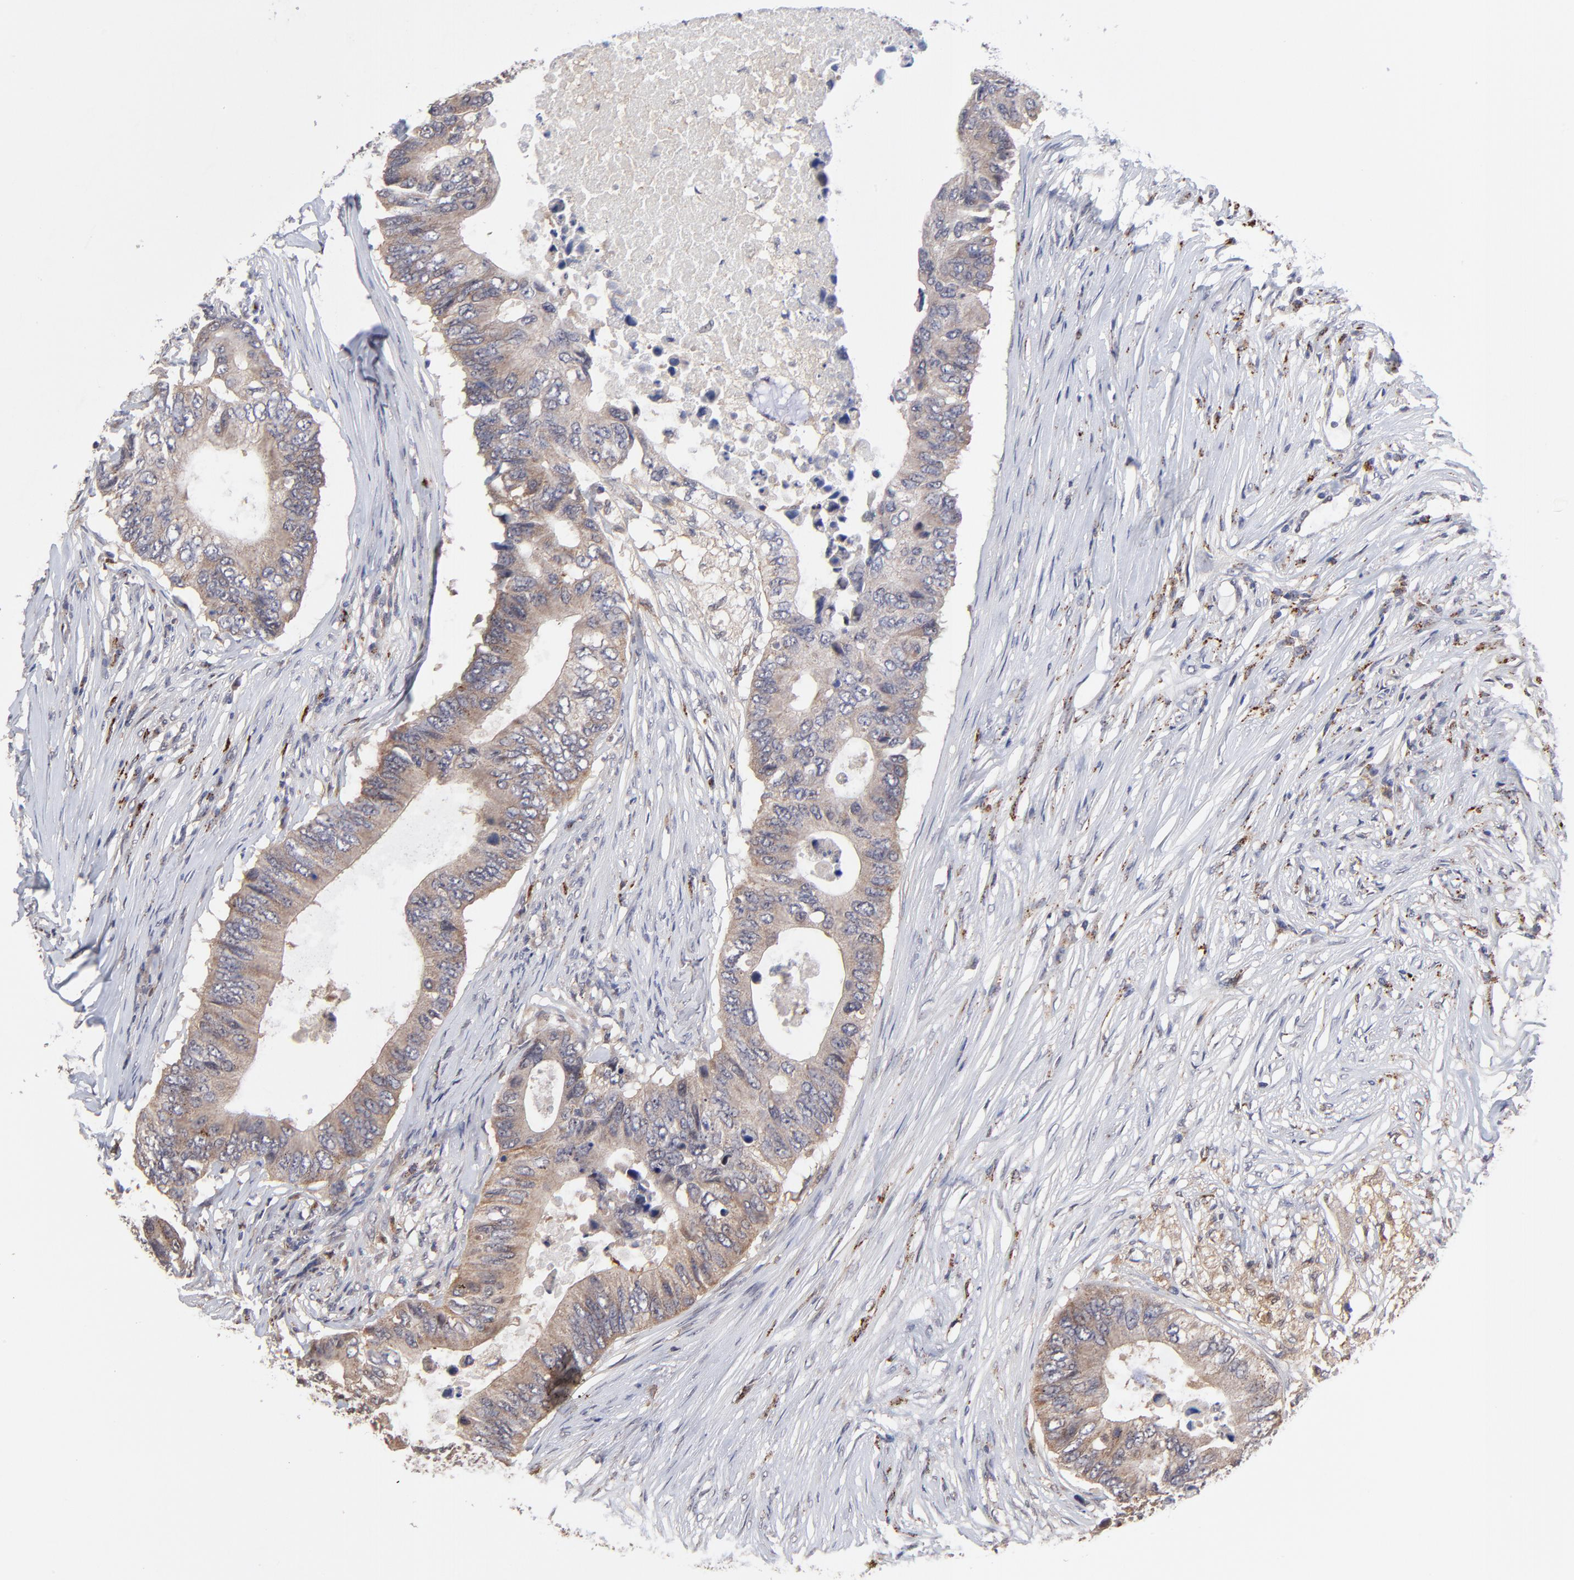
{"staining": {"intensity": "weak", "quantity": "25%-75%", "location": "cytoplasmic/membranous"}, "tissue": "colorectal cancer", "cell_type": "Tumor cells", "image_type": "cancer", "snomed": [{"axis": "morphology", "description": "Adenocarcinoma, NOS"}, {"axis": "topography", "description": "Colon"}], "caption": "A brown stain highlights weak cytoplasmic/membranous expression of a protein in human adenocarcinoma (colorectal) tumor cells.", "gene": "PDE4B", "patient": {"sex": "male", "age": 71}}